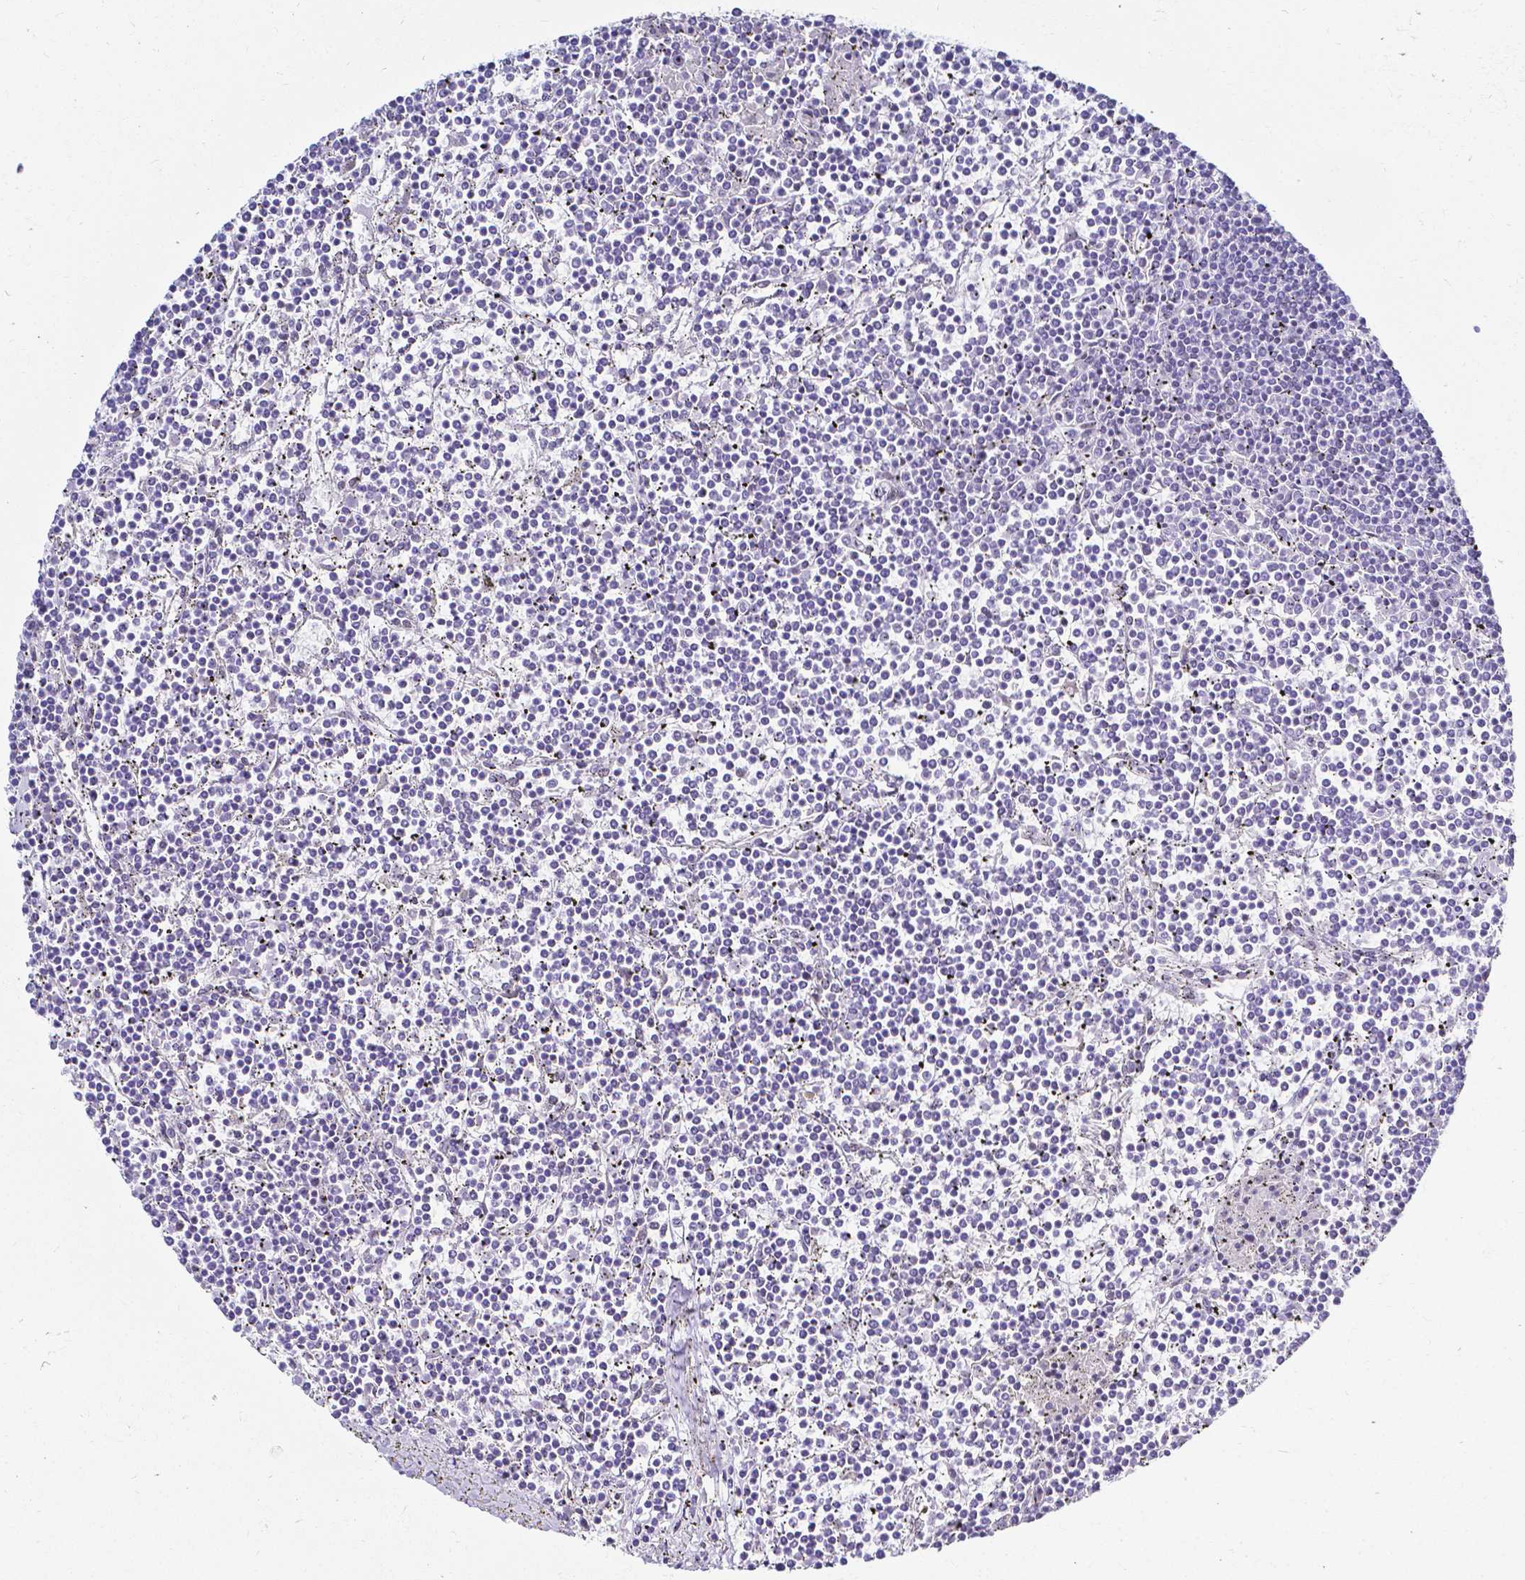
{"staining": {"intensity": "negative", "quantity": "none", "location": "none"}, "tissue": "lymphoma", "cell_type": "Tumor cells", "image_type": "cancer", "snomed": [{"axis": "morphology", "description": "Malignant lymphoma, non-Hodgkin's type, Low grade"}, {"axis": "topography", "description": "Spleen"}], "caption": "Low-grade malignant lymphoma, non-Hodgkin's type stained for a protein using immunohistochemistry (IHC) shows no staining tumor cells.", "gene": "FAM83G", "patient": {"sex": "female", "age": 19}}